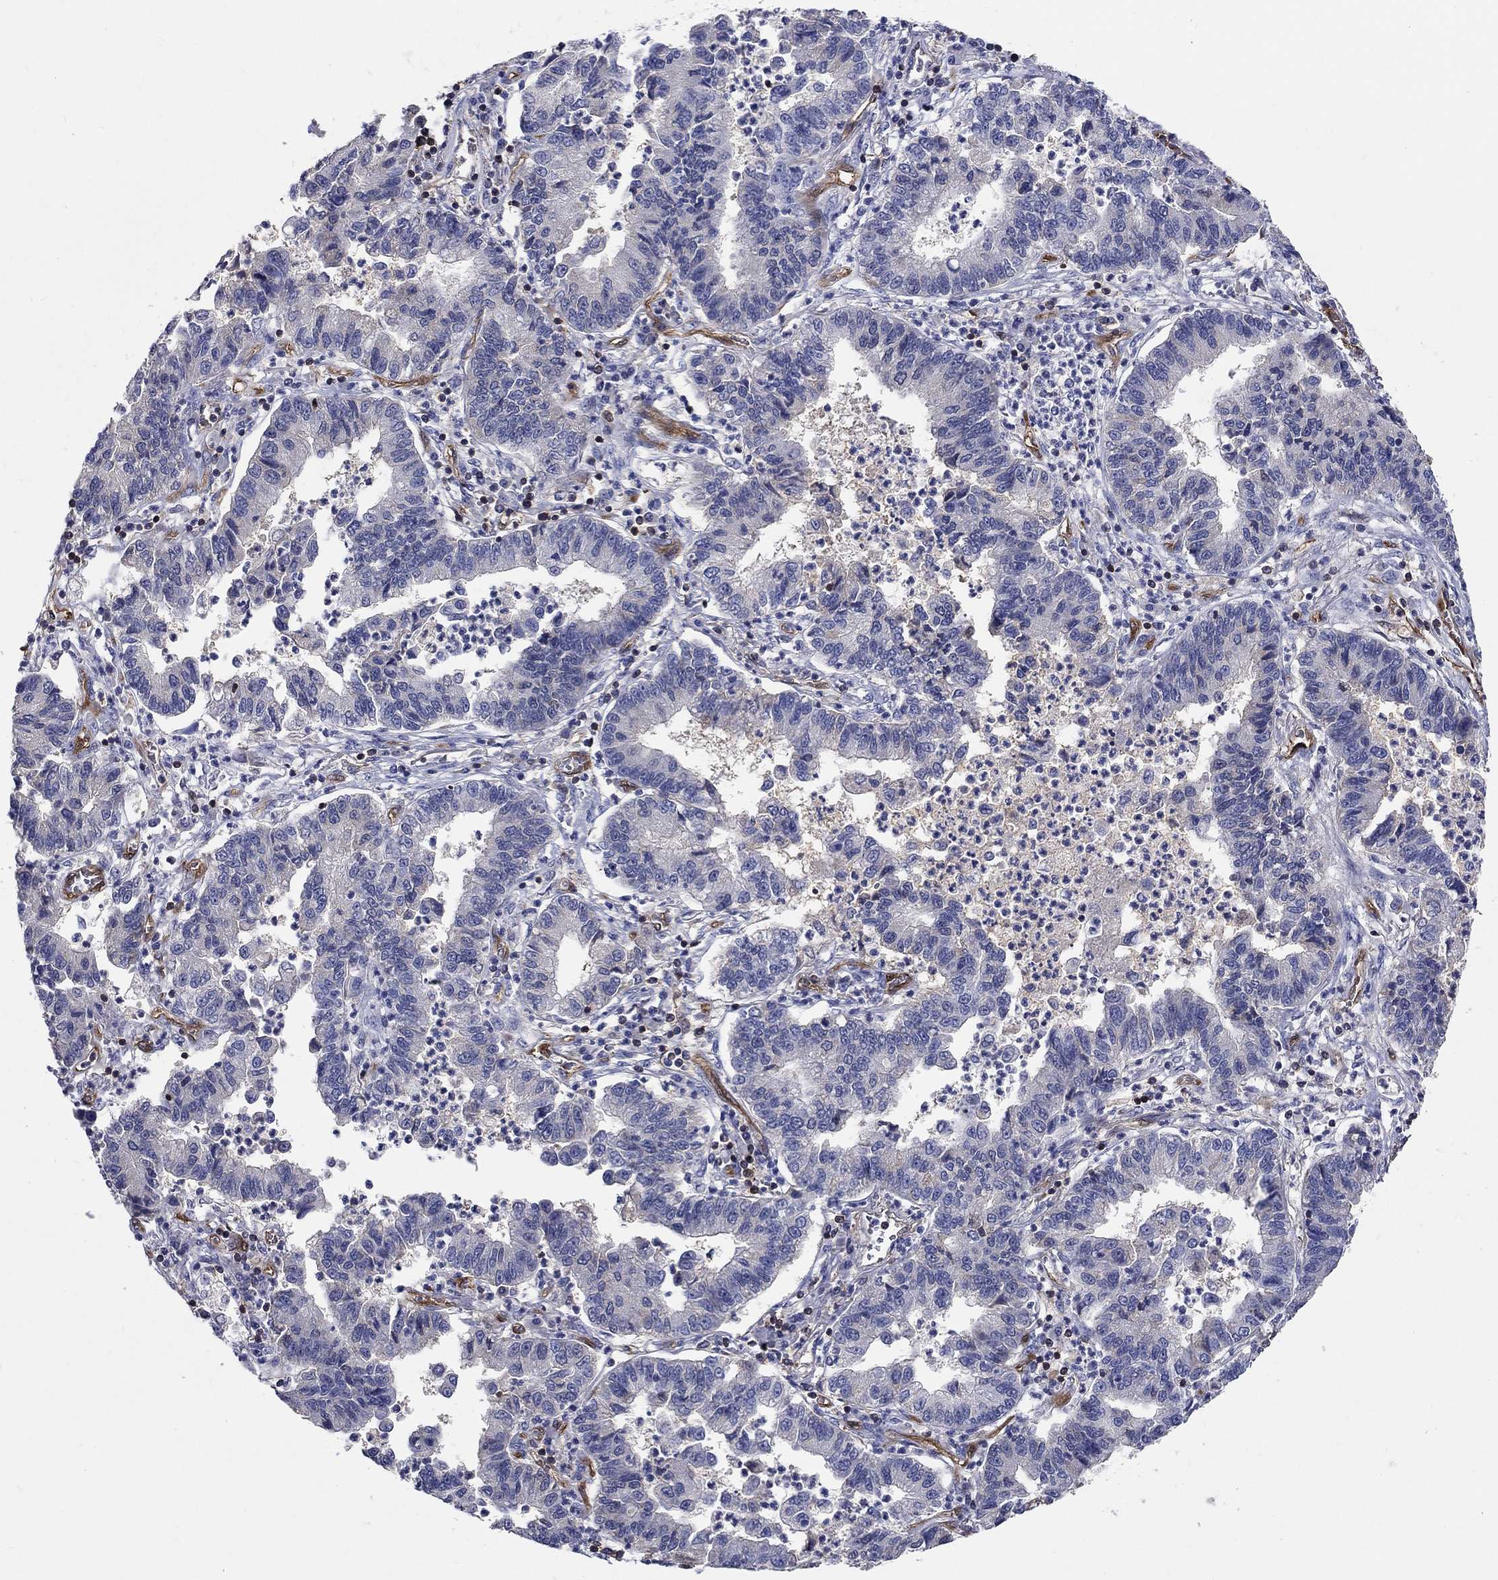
{"staining": {"intensity": "negative", "quantity": "none", "location": "none"}, "tissue": "lung cancer", "cell_type": "Tumor cells", "image_type": "cancer", "snomed": [{"axis": "morphology", "description": "Adenocarcinoma, NOS"}, {"axis": "topography", "description": "Lung"}], "caption": "This is a image of IHC staining of lung cancer (adenocarcinoma), which shows no staining in tumor cells.", "gene": "AGFG2", "patient": {"sex": "female", "age": 57}}